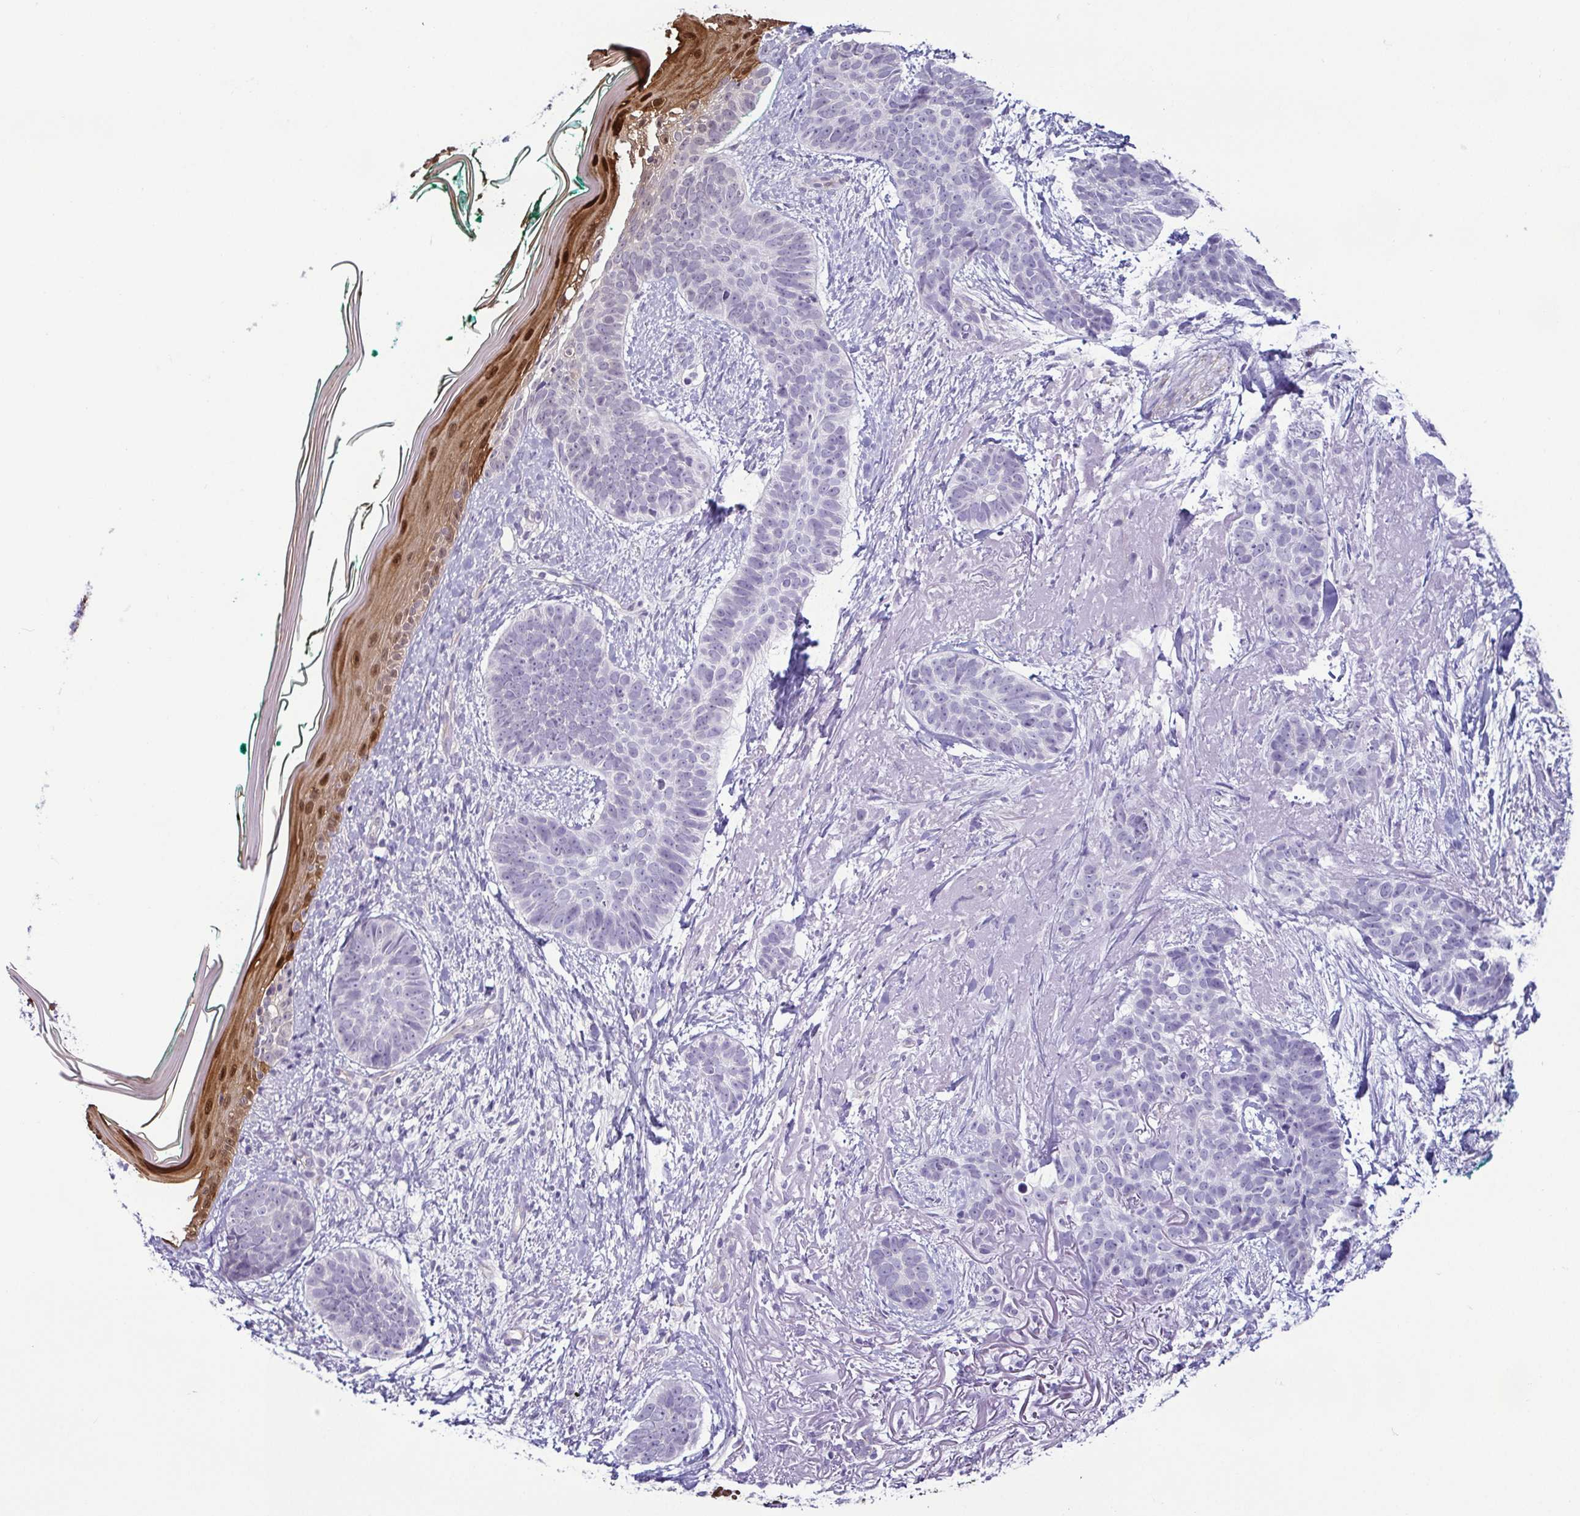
{"staining": {"intensity": "negative", "quantity": "none", "location": "none"}, "tissue": "skin cancer", "cell_type": "Tumor cells", "image_type": "cancer", "snomed": [{"axis": "morphology", "description": "Basal cell carcinoma"}, {"axis": "topography", "description": "Skin"}, {"axis": "topography", "description": "Skin of face"}, {"axis": "topography", "description": "Skin of nose"}], "caption": "This histopathology image is of skin cancer (basal cell carcinoma) stained with IHC to label a protein in brown with the nuclei are counter-stained blue. There is no expression in tumor cells. (DAB (3,3'-diaminobenzidine) immunohistochemistry (IHC) visualized using brightfield microscopy, high magnification).", "gene": "CASP14", "patient": {"sex": "female", "age": 86}}